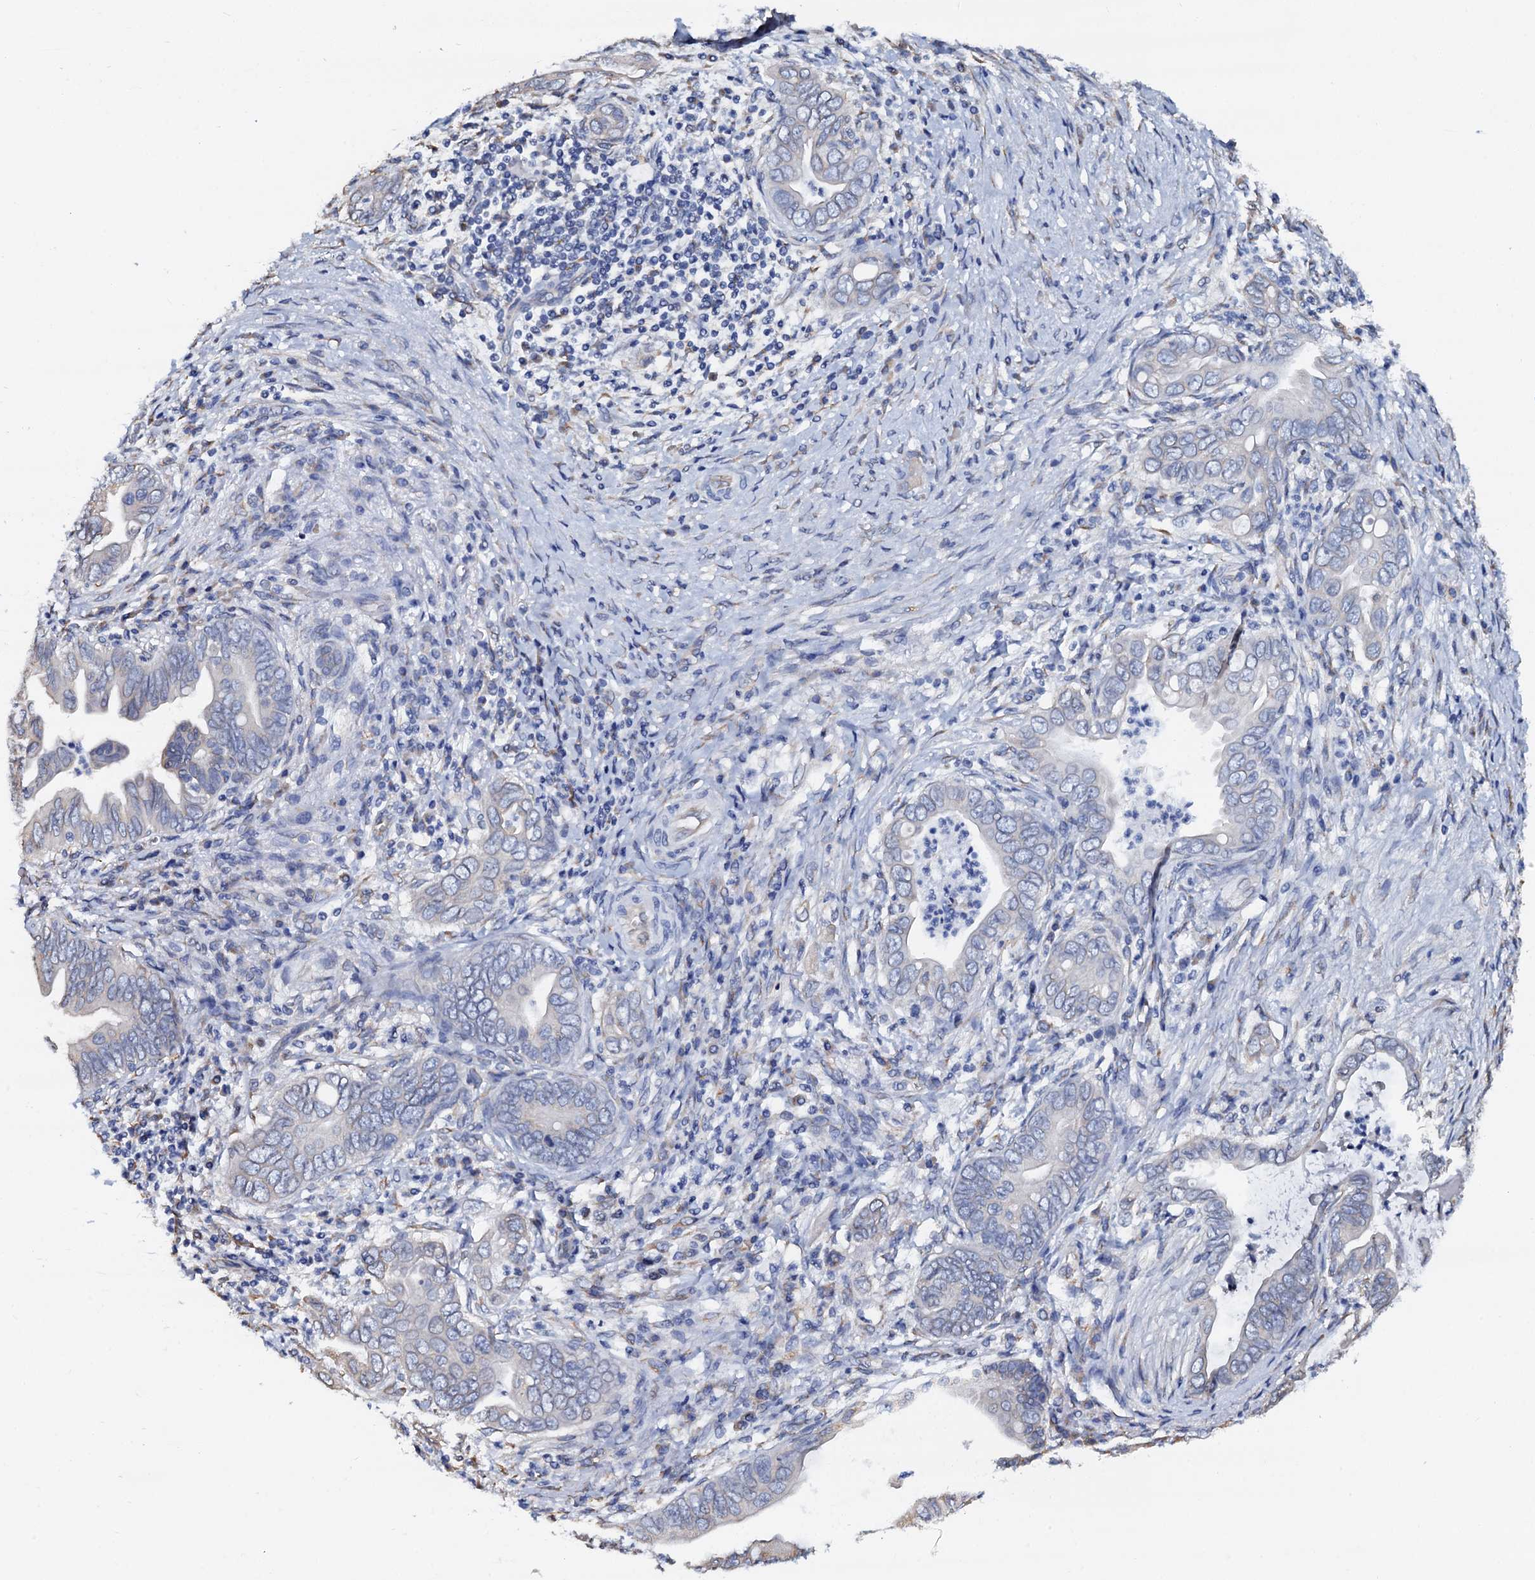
{"staining": {"intensity": "negative", "quantity": "none", "location": "none"}, "tissue": "pancreatic cancer", "cell_type": "Tumor cells", "image_type": "cancer", "snomed": [{"axis": "morphology", "description": "Adenocarcinoma, NOS"}, {"axis": "topography", "description": "Pancreas"}], "caption": "This is a histopathology image of IHC staining of pancreatic cancer (adenocarcinoma), which shows no positivity in tumor cells.", "gene": "AKAP3", "patient": {"sex": "male", "age": 75}}